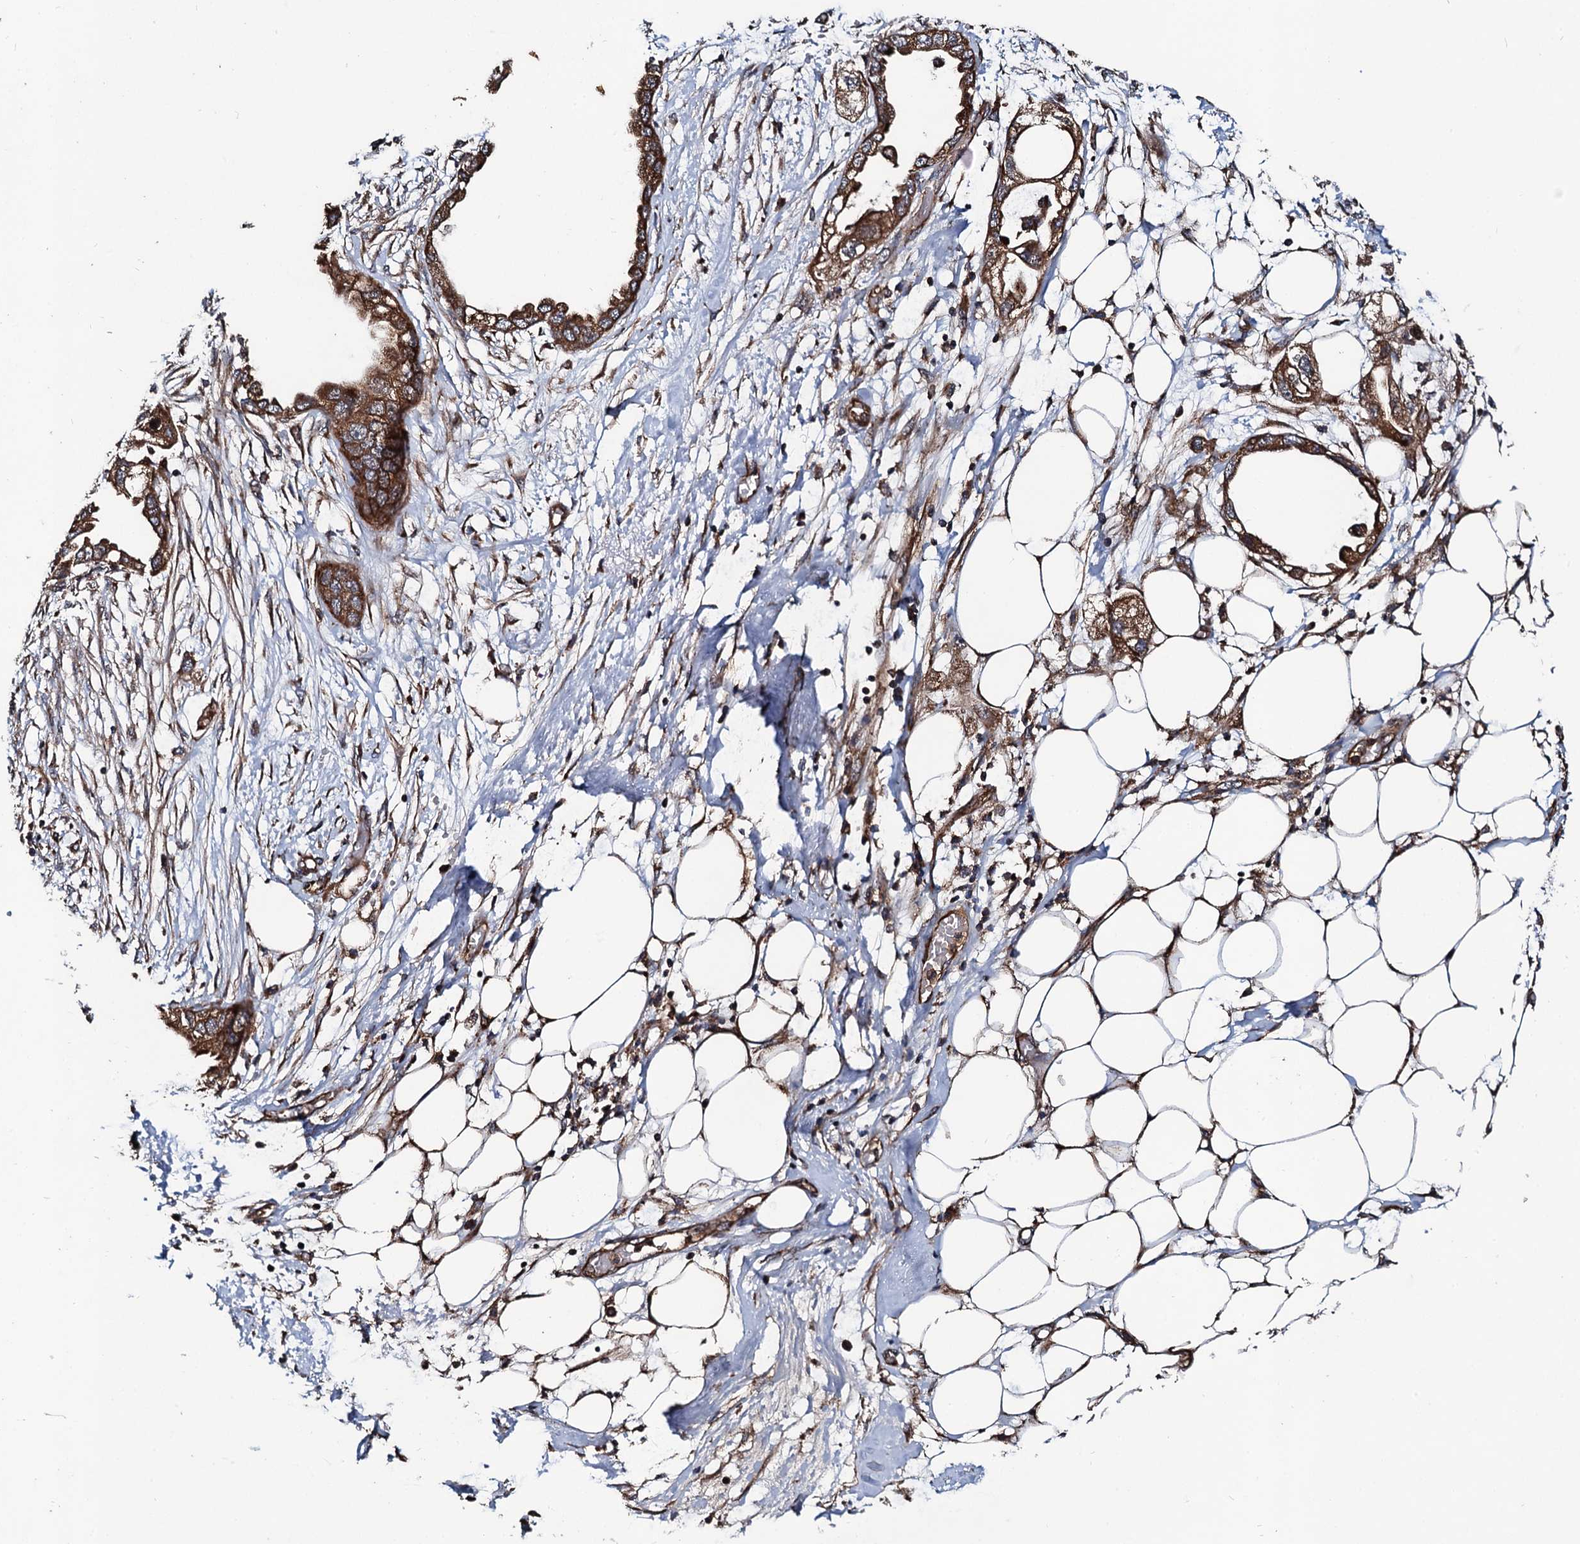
{"staining": {"intensity": "strong", "quantity": ">75%", "location": "cytoplasmic/membranous"}, "tissue": "endometrial cancer", "cell_type": "Tumor cells", "image_type": "cancer", "snomed": [{"axis": "morphology", "description": "Adenocarcinoma, NOS"}, {"axis": "morphology", "description": "Adenocarcinoma, metastatic, NOS"}, {"axis": "topography", "description": "Adipose tissue"}, {"axis": "topography", "description": "Endometrium"}], "caption": "IHC of human endometrial cancer displays high levels of strong cytoplasmic/membranous positivity in approximately >75% of tumor cells.", "gene": "NEK1", "patient": {"sex": "female", "age": 67}}